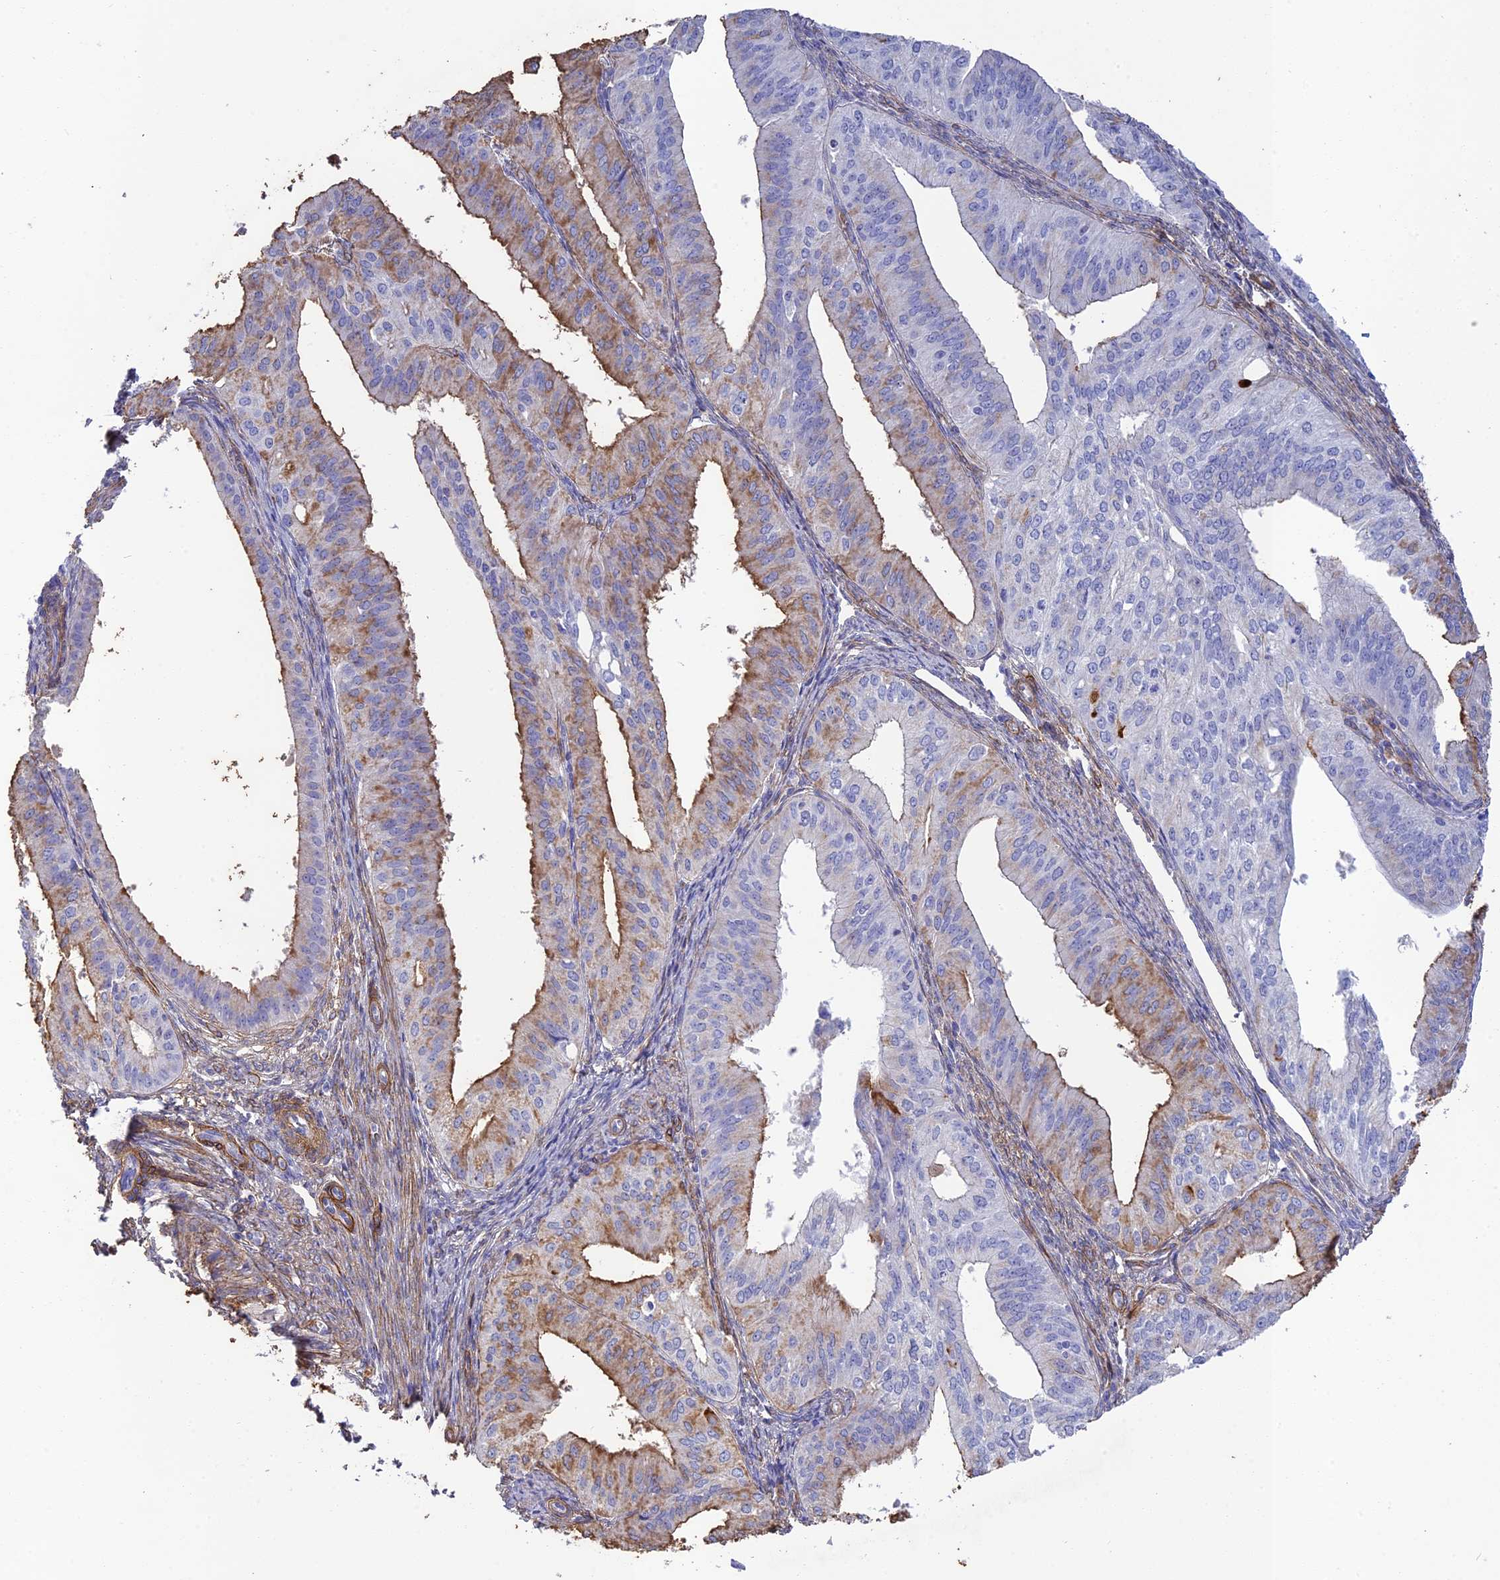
{"staining": {"intensity": "strong", "quantity": "<25%", "location": "cytoplasmic/membranous"}, "tissue": "endometrial cancer", "cell_type": "Tumor cells", "image_type": "cancer", "snomed": [{"axis": "morphology", "description": "Adenocarcinoma, NOS"}, {"axis": "topography", "description": "Endometrium"}], "caption": "A brown stain highlights strong cytoplasmic/membranous expression of a protein in endometrial adenocarcinoma tumor cells.", "gene": "TNS1", "patient": {"sex": "female", "age": 50}}